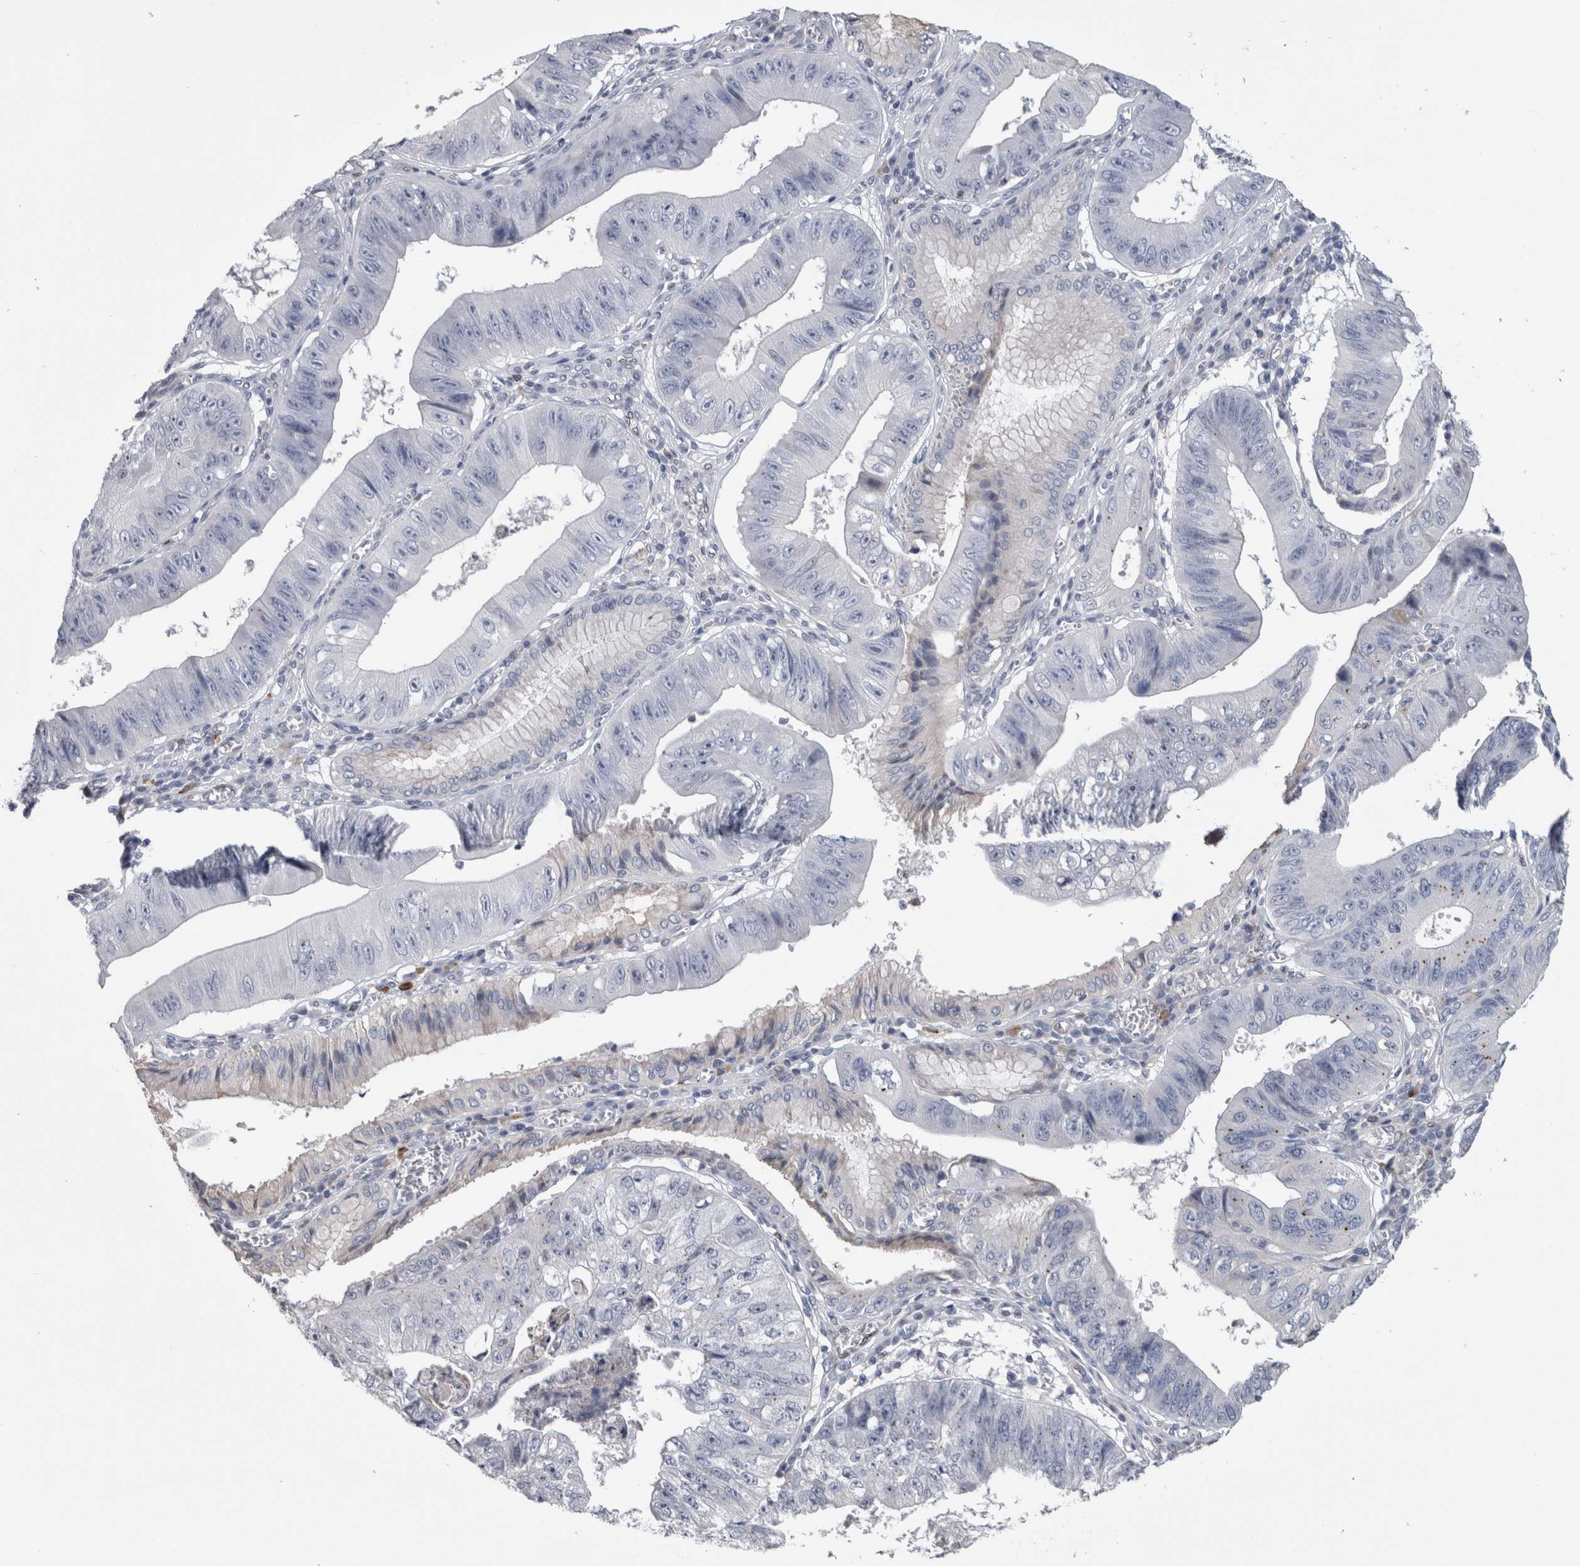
{"staining": {"intensity": "negative", "quantity": "none", "location": "none"}, "tissue": "stomach cancer", "cell_type": "Tumor cells", "image_type": "cancer", "snomed": [{"axis": "morphology", "description": "Adenocarcinoma, NOS"}, {"axis": "topography", "description": "Stomach"}], "caption": "High magnification brightfield microscopy of stomach cancer (adenocarcinoma) stained with DAB (brown) and counterstained with hematoxylin (blue): tumor cells show no significant positivity.", "gene": "IL33", "patient": {"sex": "male", "age": 59}}